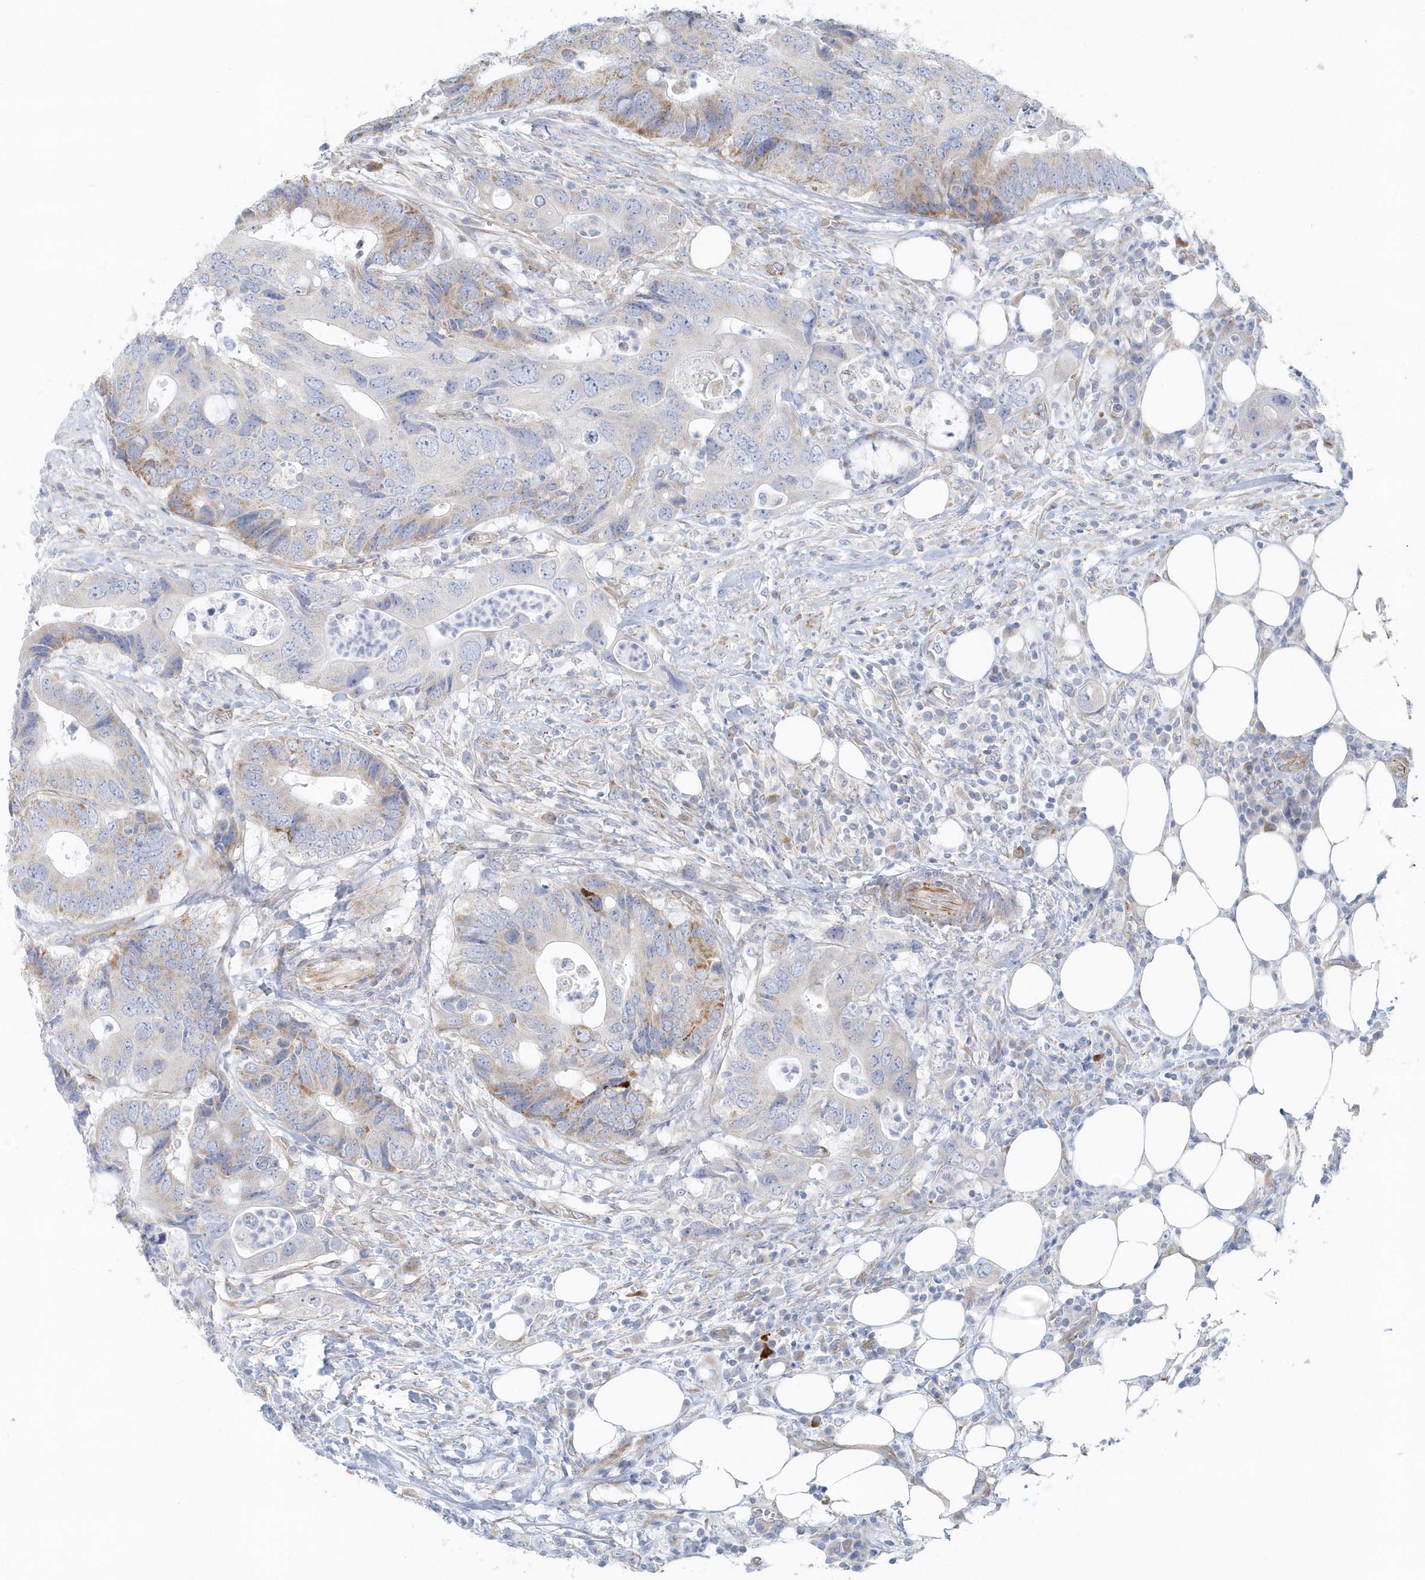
{"staining": {"intensity": "moderate", "quantity": "<25%", "location": "cytoplasmic/membranous"}, "tissue": "colorectal cancer", "cell_type": "Tumor cells", "image_type": "cancer", "snomed": [{"axis": "morphology", "description": "Adenocarcinoma, NOS"}, {"axis": "topography", "description": "Colon"}], "caption": "Brown immunohistochemical staining in colorectal adenocarcinoma displays moderate cytoplasmic/membranous positivity in approximately <25% of tumor cells.", "gene": "GPR152", "patient": {"sex": "male", "age": 71}}